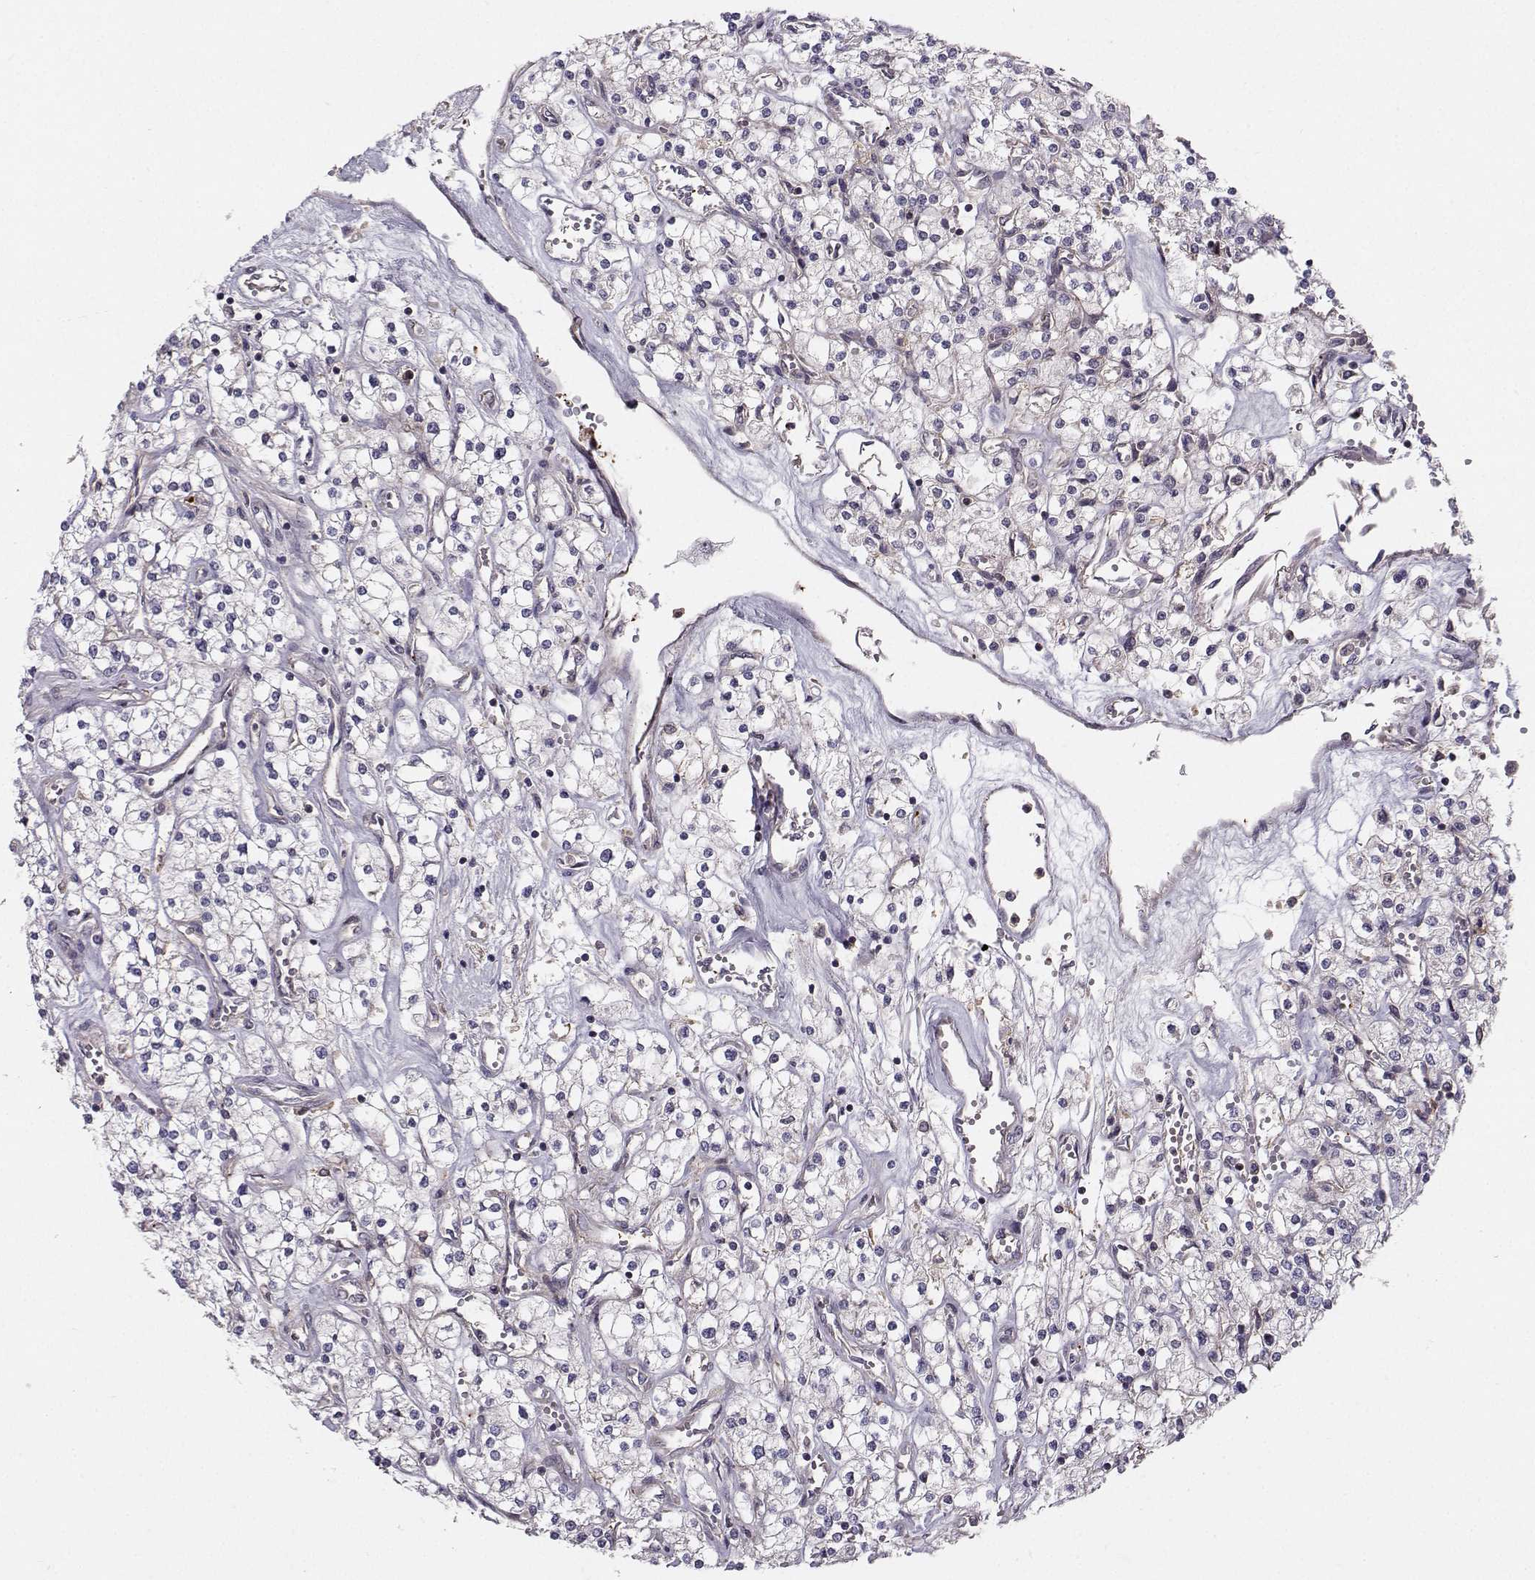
{"staining": {"intensity": "negative", "quantity": "none", "location": "none"}, "tissue": "renal cancer", "cell_type": "Tumor cells", "image_type": "cancer", "snomed": [{"axis": "morphology", "description": "Adenocarcinoma, NOS"}, {"axis": "topography", "description": "Kidney"}], "caption": "IHC of renal cancer (adenocarcinoma) reveals no staining in tumor cells. Nuclei are stained in blue.", "gene": "ASB16", "patient": {"sex": "male", "age": 80}}